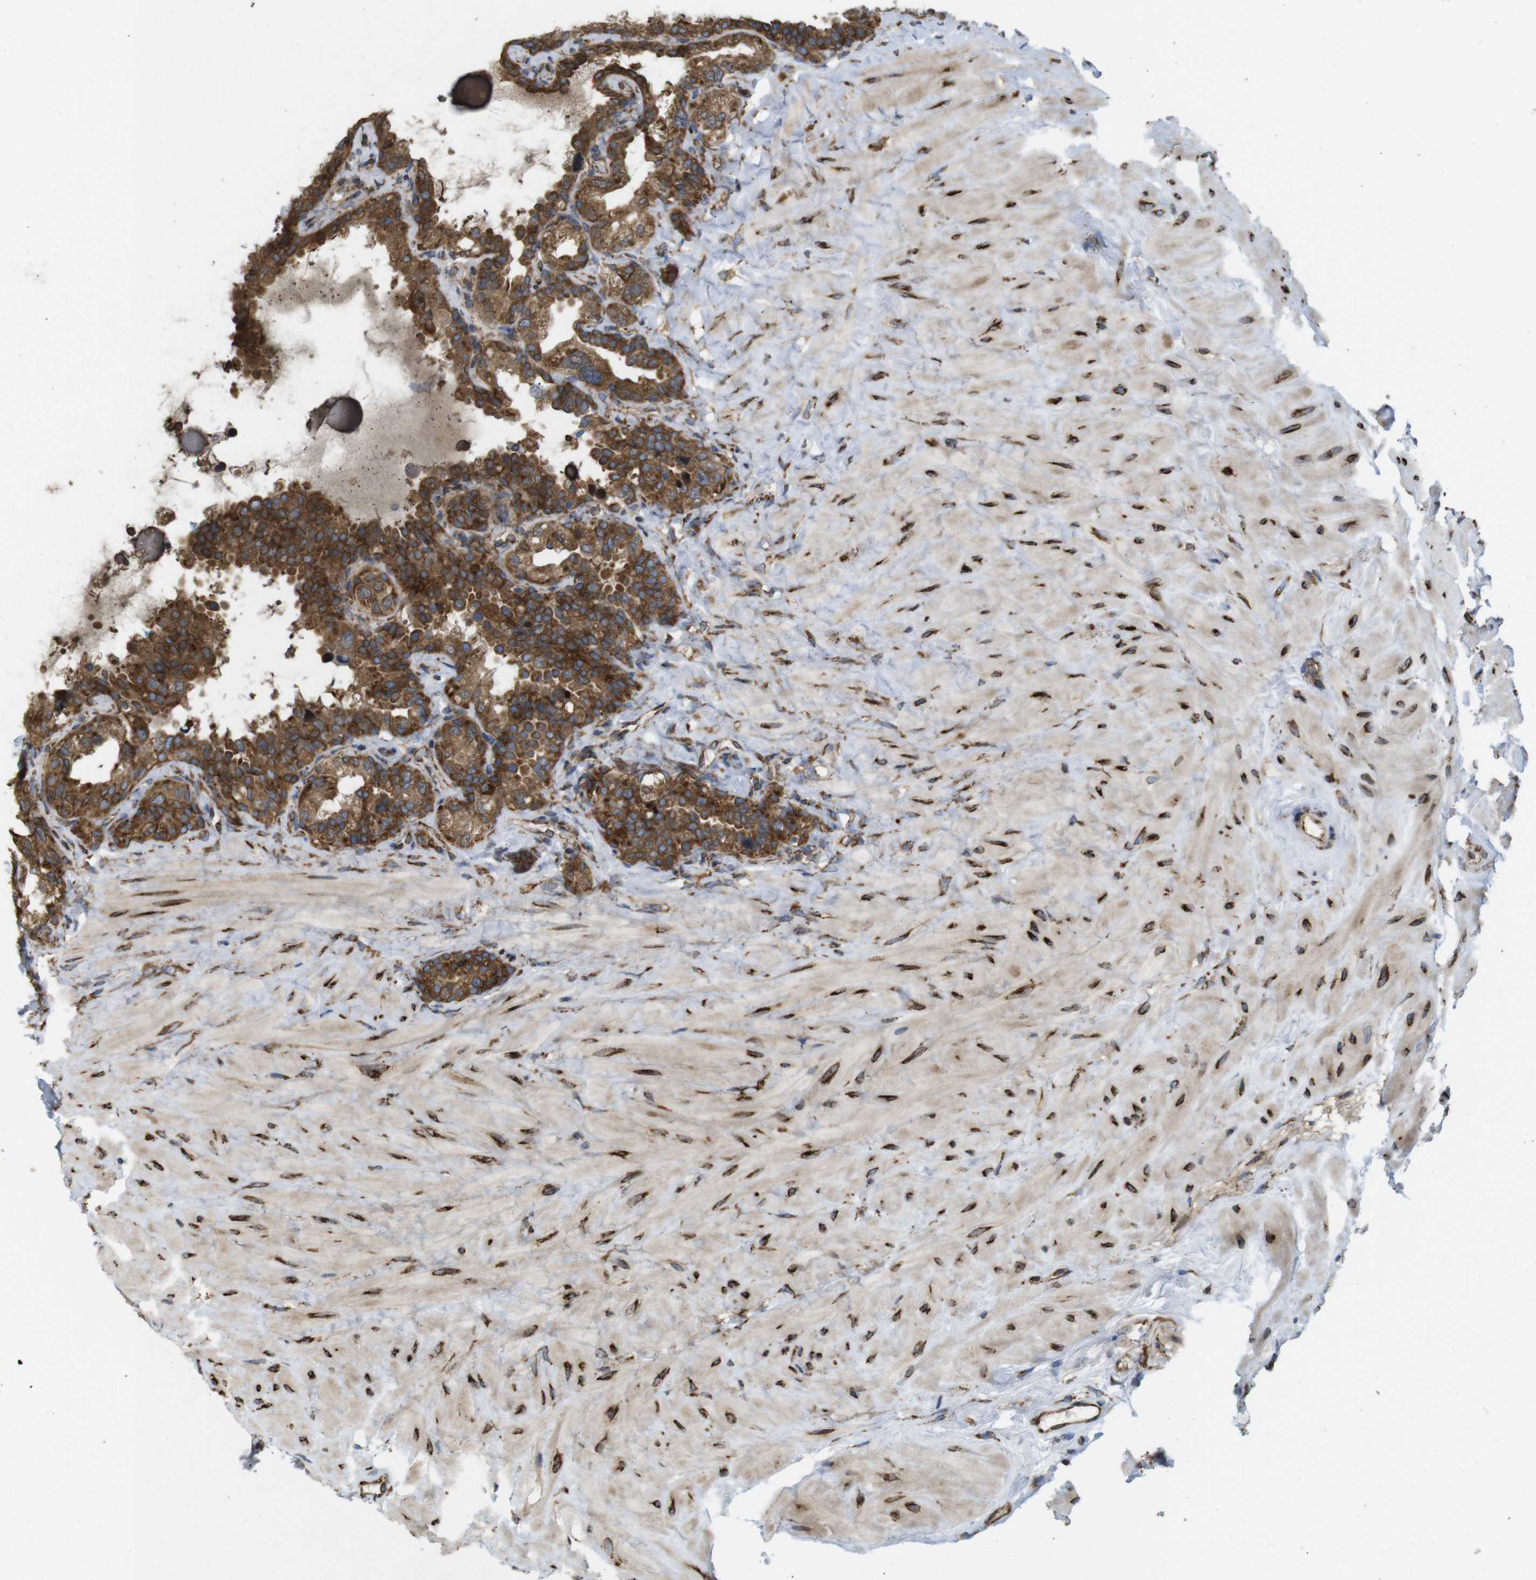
{"staining": {"intensity": "strong", "quantity": ">75%", "location": "cytoplasmic/membranous"}, "tissue": "seminal vesicle", "cell_type": "Glandular cells", "image_type": "normal", "snomed": [{"axis": "morphology", "description": "Normal tissue, NOS"}, {"axis": "topography", "description": "Seminal veicle"}], "caption": "Protein staining by IHC shows strong cytoplasmic/membranous expression in about >75% of glandular cells in benign seminal vesicle.", "gene": "PCNX2", "patient": {"sex": "male", "age": 68}}